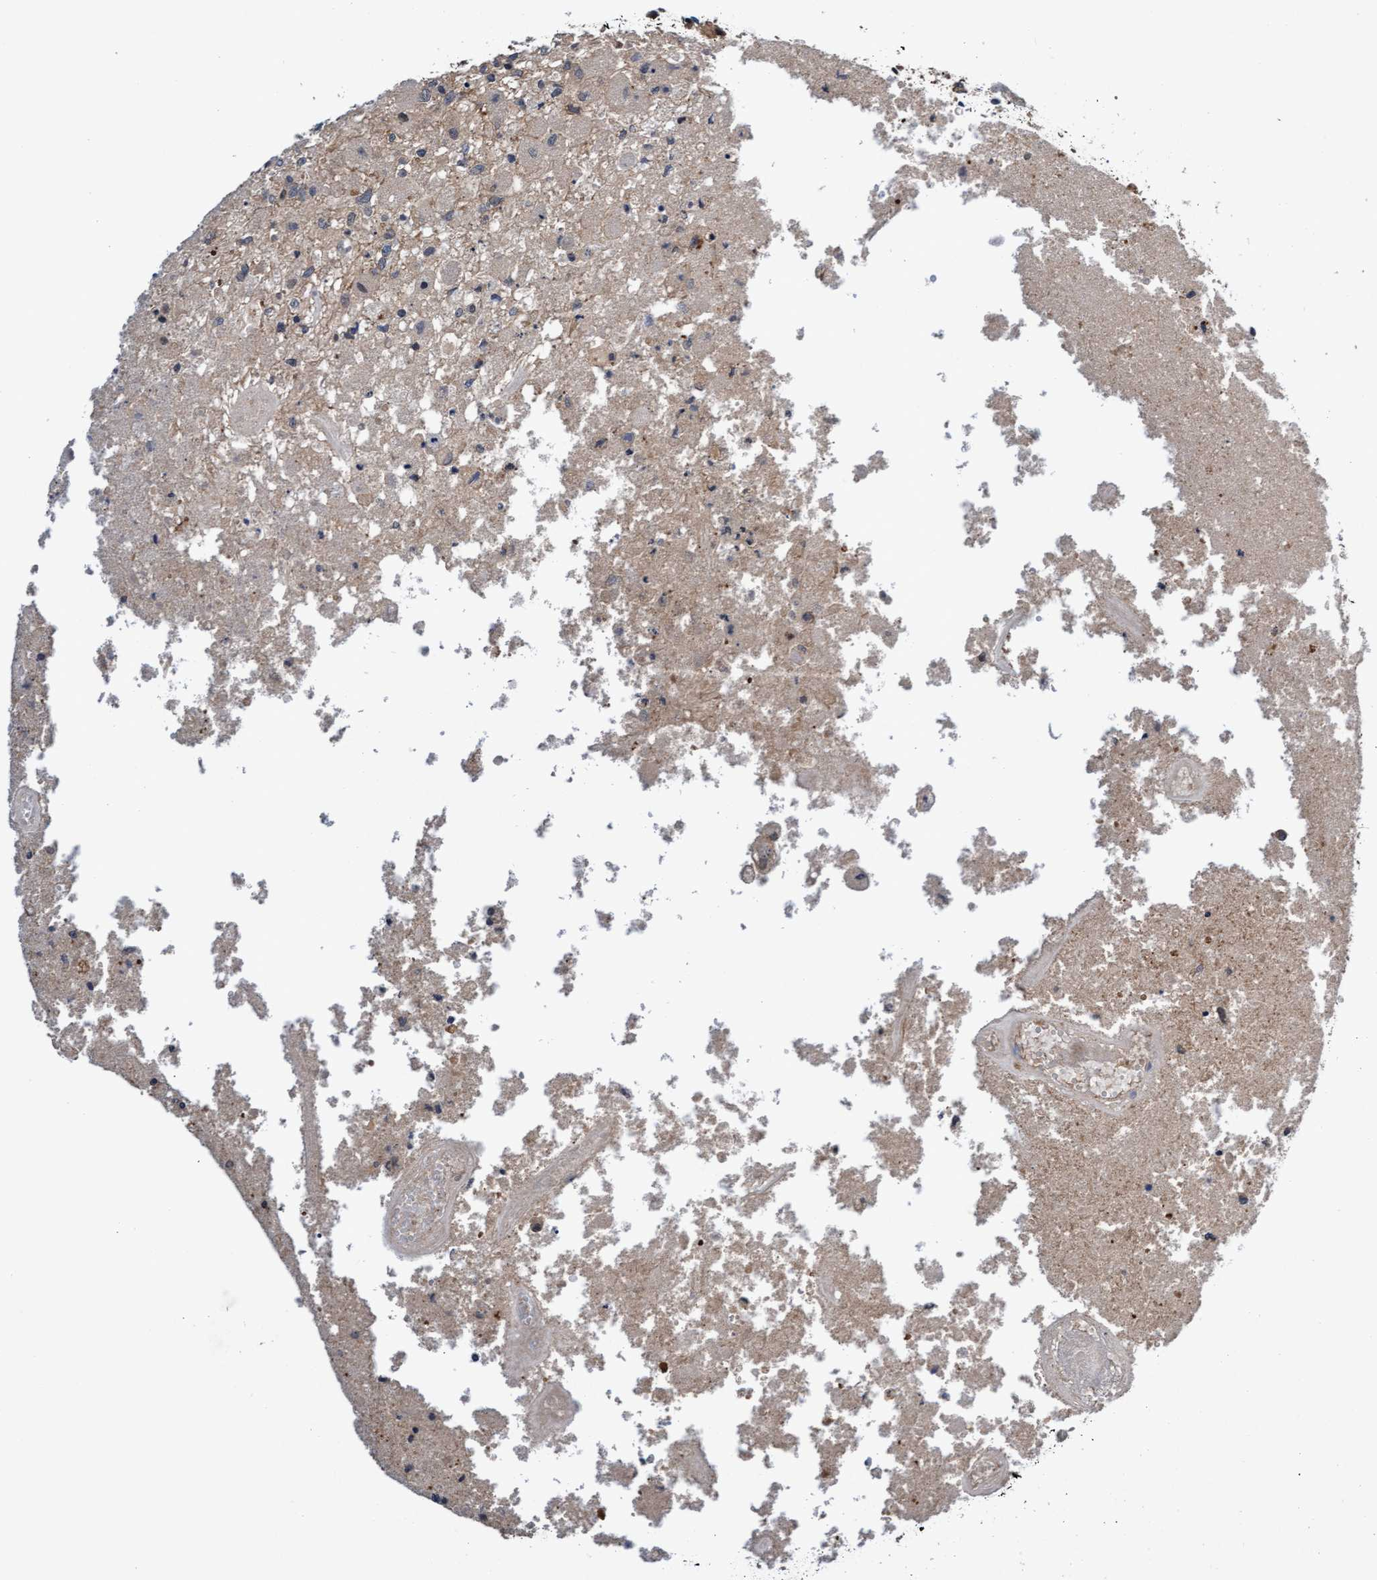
{"staining": {"intensity": "moderate", "quantity": "<25%", "location": "cytoplasmic/membranous"}, "tissue": "glioma", "cell_type": "Tumor cells", "image_type": "cancer", "snomed": [{"axis": "morphology", "description": "Normal tissue, NOS"}, {"axis": "morphology", "description": "Glioma, malignant, High grade"}, {"axis": "topography", "description": "Cerebral cortex"}], "caption": "Approximately <25% of tumor cells in malignant high-grade glioma reveal moderate cytoplasmic/membranous protein positivity as visualized by brown immunohistochemical staining.", "gene": "EFCAB13", "patient": {"sex": "male", "age": 77}}